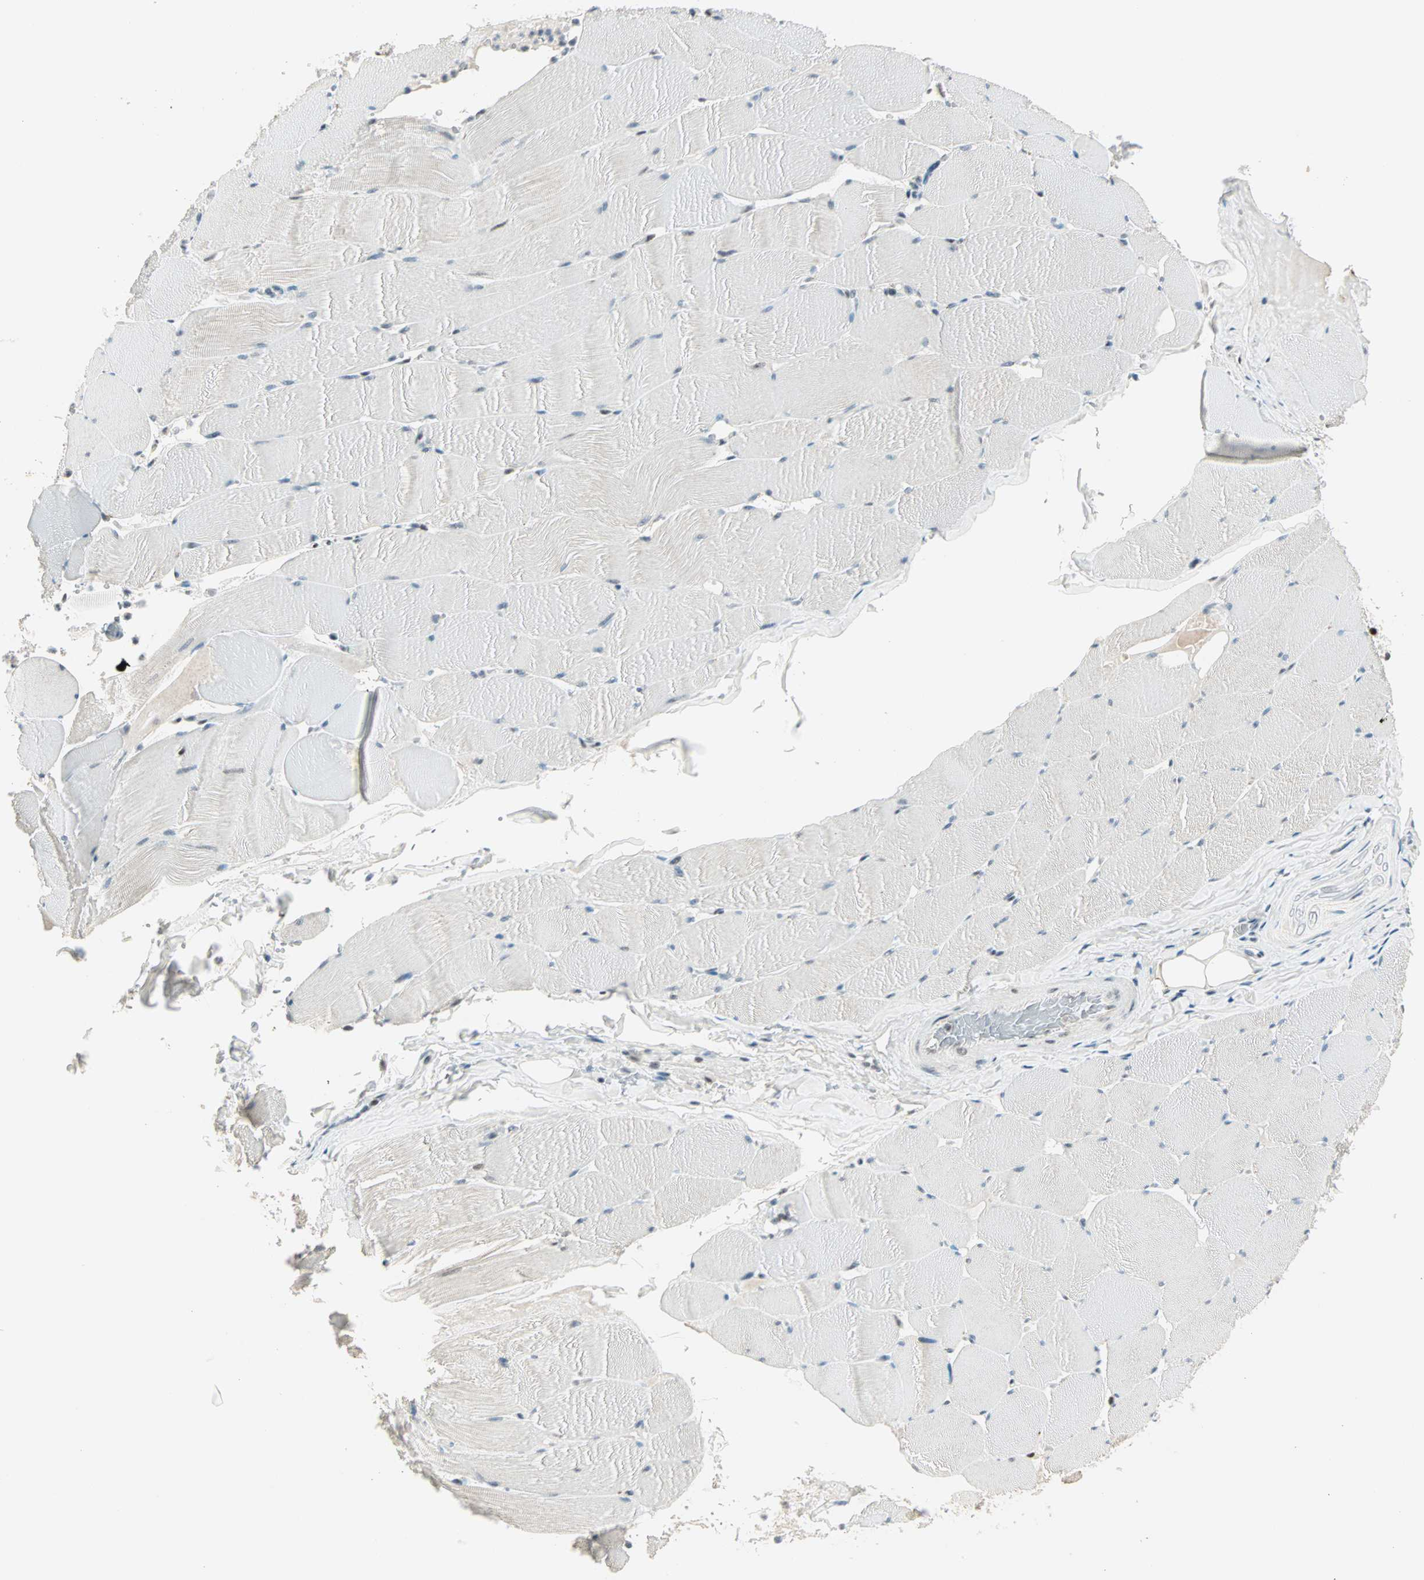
{"staining": {"intensity": "weak", "quantity": "<25%", "location": "nuclear"}, "tissue": "skeletal muscle", "cell_type": "Myocytes", "image_type": "normal", "snomed": [{"axis": "morphology", "description": "Normal tissue, NOS"}, {"axis": "topography", "description": "Skeletal muscle"}], "caption": "Human skeletal muscle stained for a protein using immunohistochemistry displays no positivity in myocytes.", "gene": "SIN3A", "patient": {"sex": "male", "age": 62}}